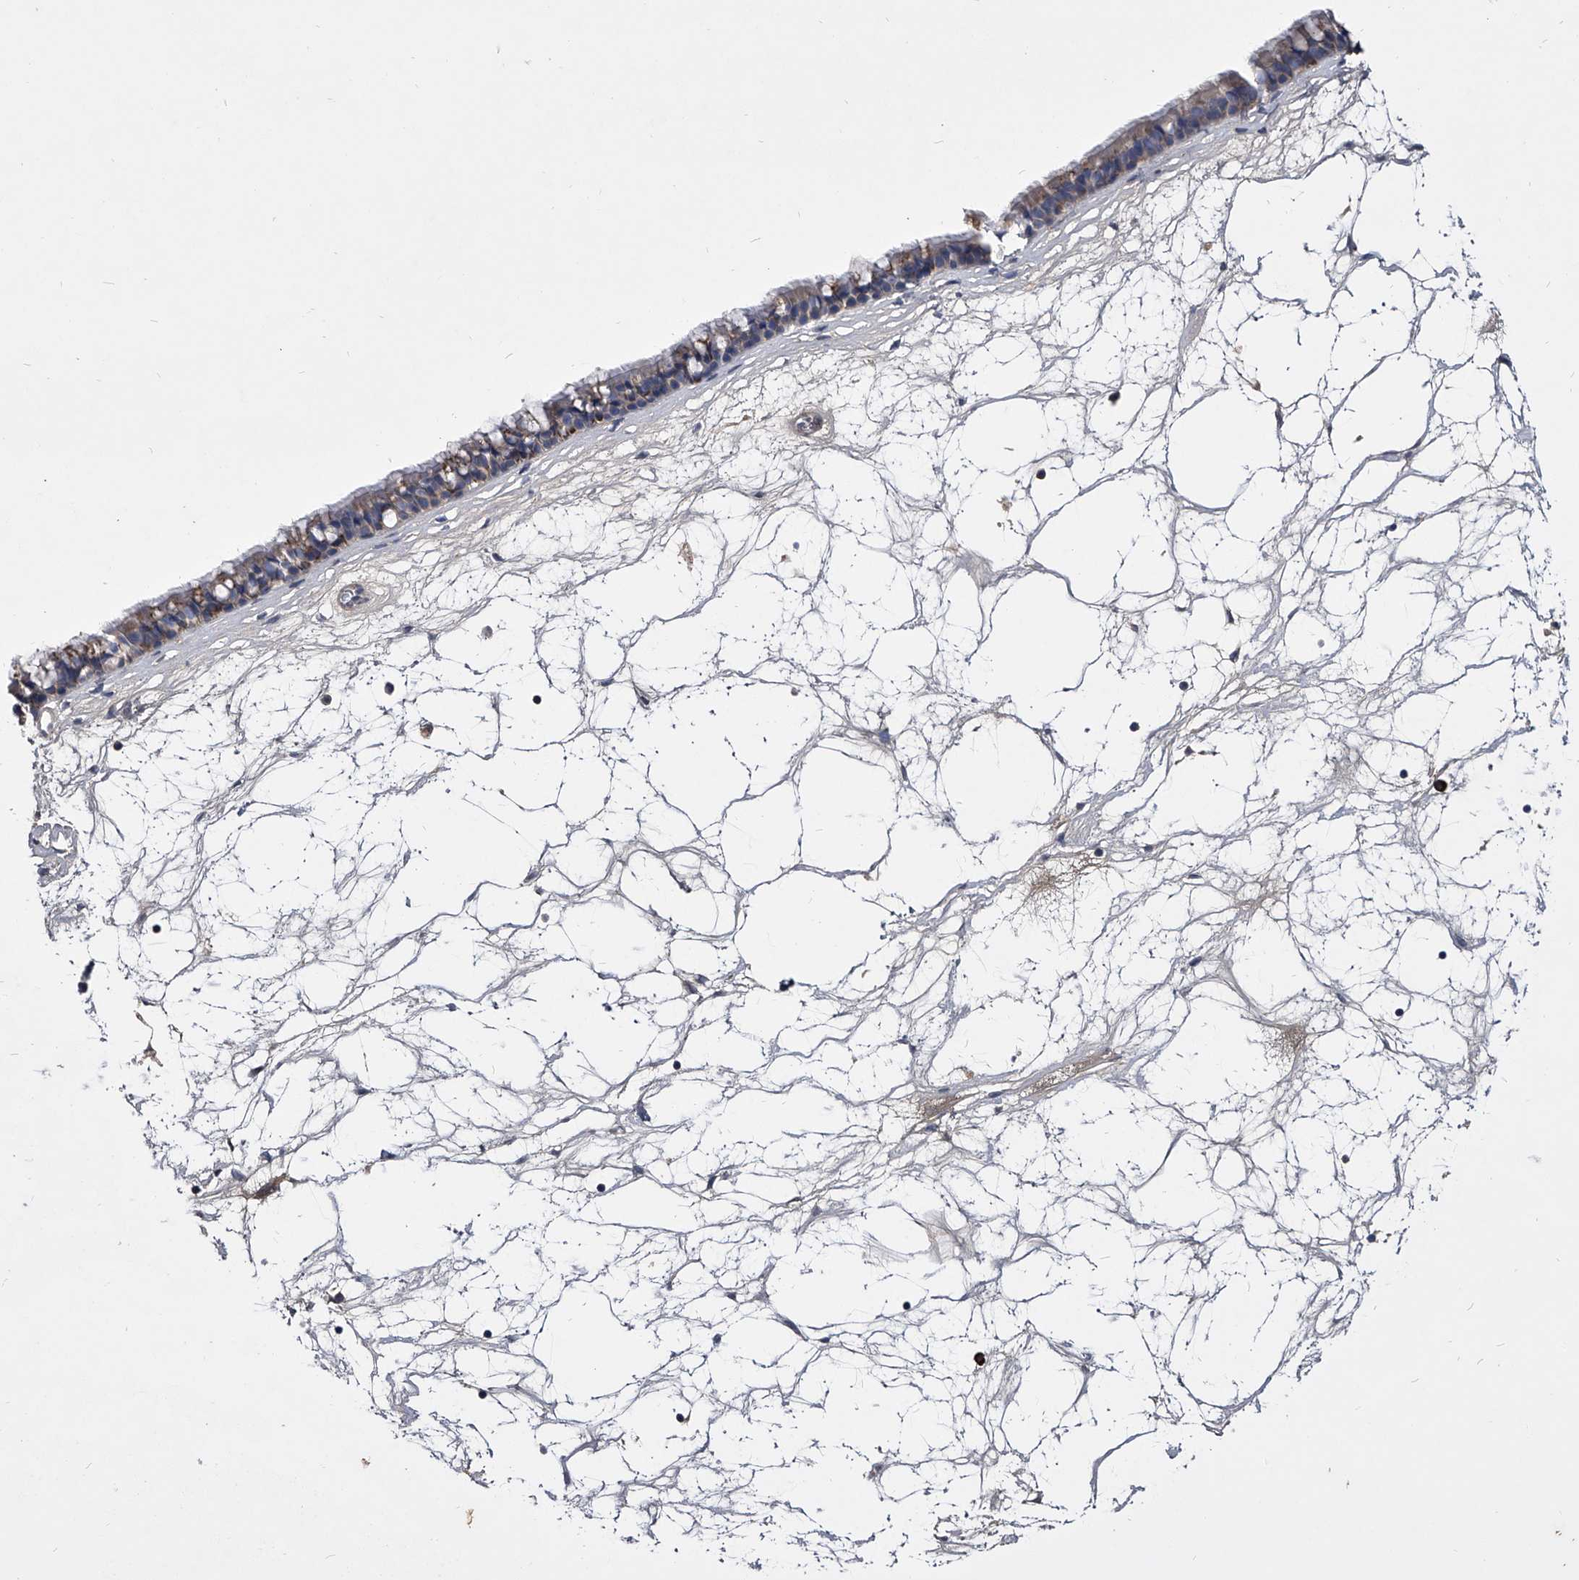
{"staining": {"intensity": "weak", "quantity": "<25%", "location": "cytoplasmic/membranous"}, "tissue": "nasopharynx", "cell_type": "Respiratory epithelial cells", "image_type": "normal", "snomed": [{"axis": "morphology", "description": "Normal tissue, NOS"}, {"axis": "topography", "description": "Nasopharynx"}], "caption": "Immunohistochemistry image of benign human nasopharynx stained for a protein (brown), which displays no staining in respiratory epithelial cells. (Immunohistochemistry, brightfield microscopy, high magnification).", "gene": "CCR4", "patient": {"sex": "male", "age": 64}}